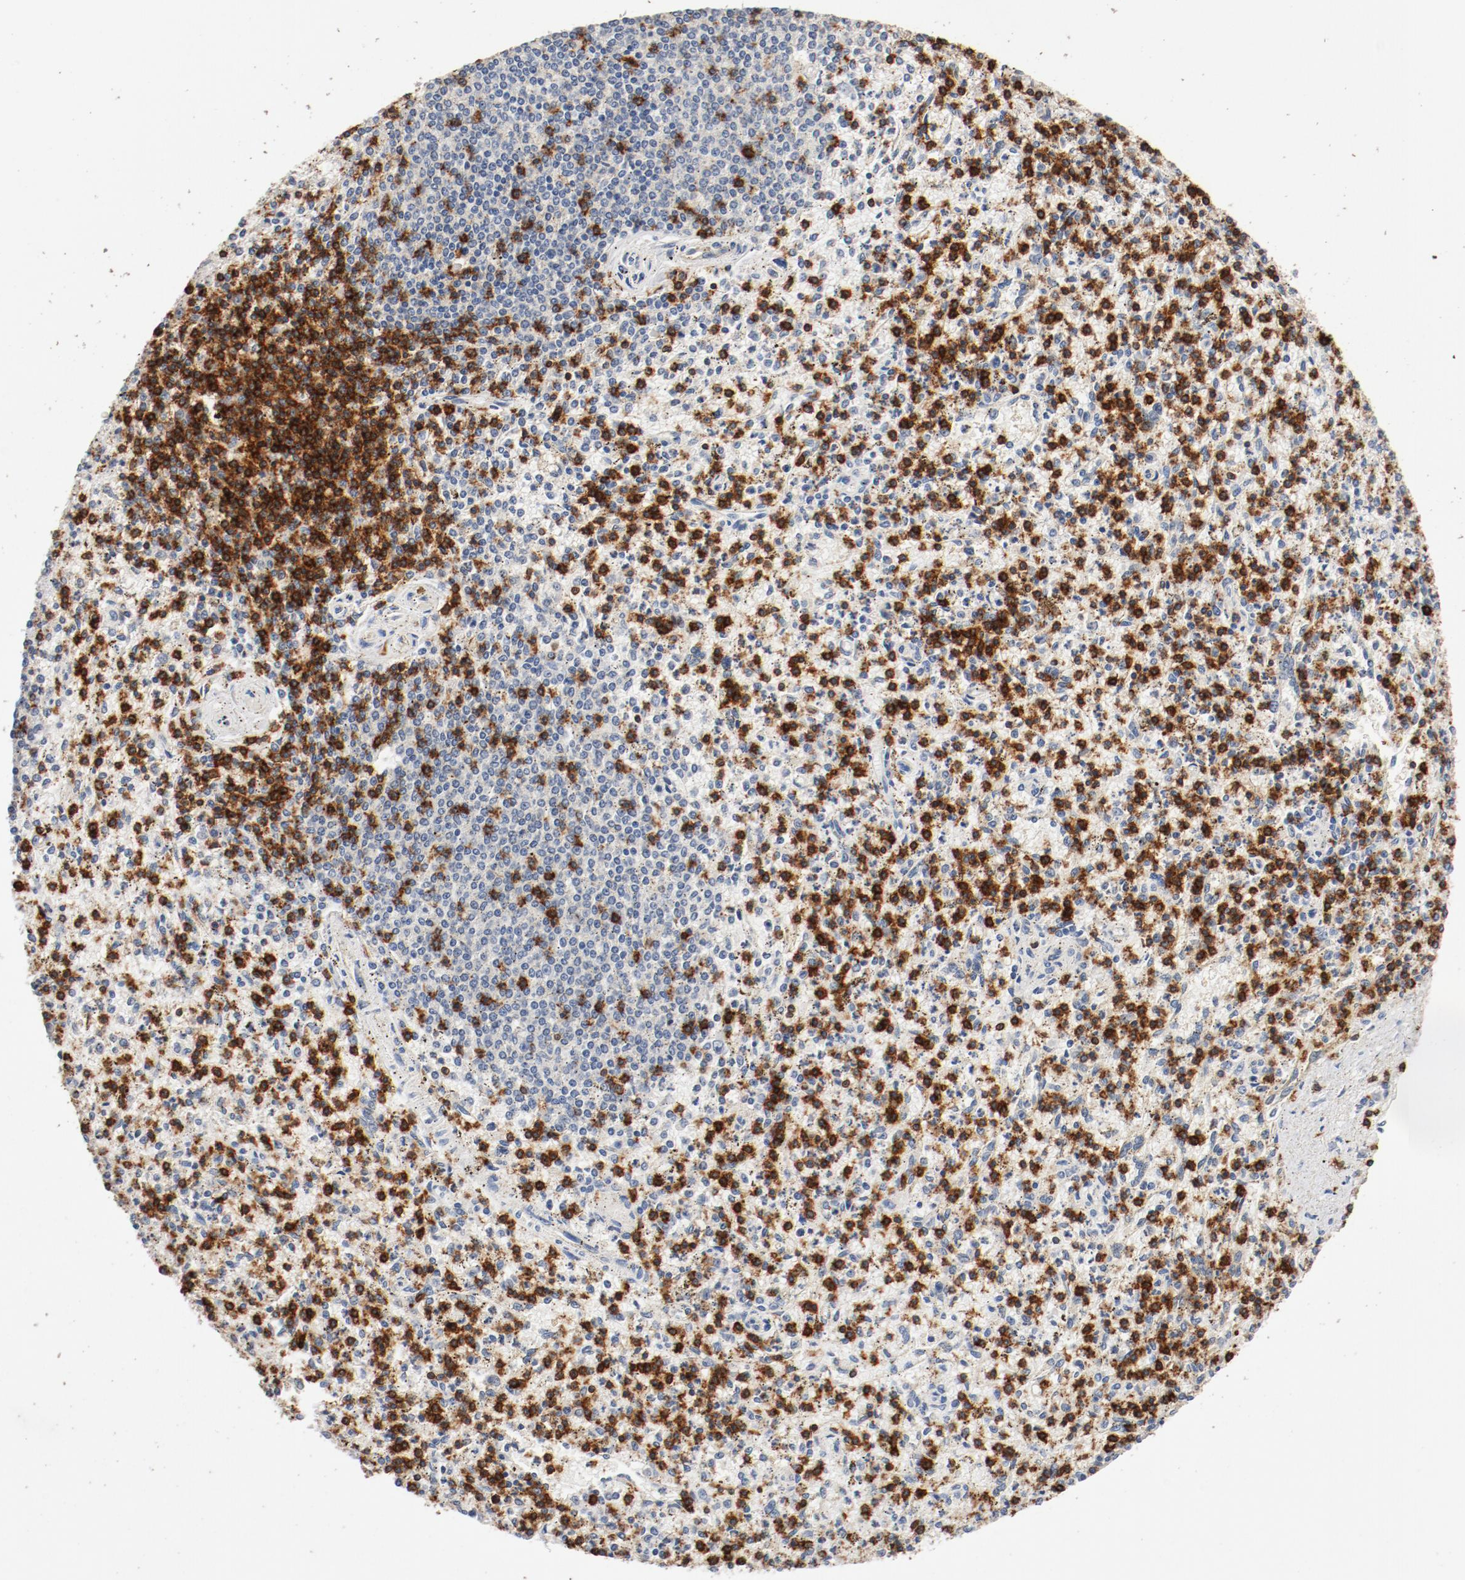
{"staining": {"intensity": "strong", "quantity": ">75%", "location": "cytoplasmic/membranous"}, "tissue": "spleen", "cell_type": "Cells in red pulp", "image_type": "normal", "snomed": [{"axis": "morphology", "description": "Normal tissue, NOS"}, {"axis": "topography", "description": "Spleen"}], "caption": "Cells in red pulp exhibit high levels of strong cytoplasmic/membranous expression in about >75% of cells in unremarkable human spleen.", "gene": "CD247", "patient": {"sex": "male", "age": 72}}